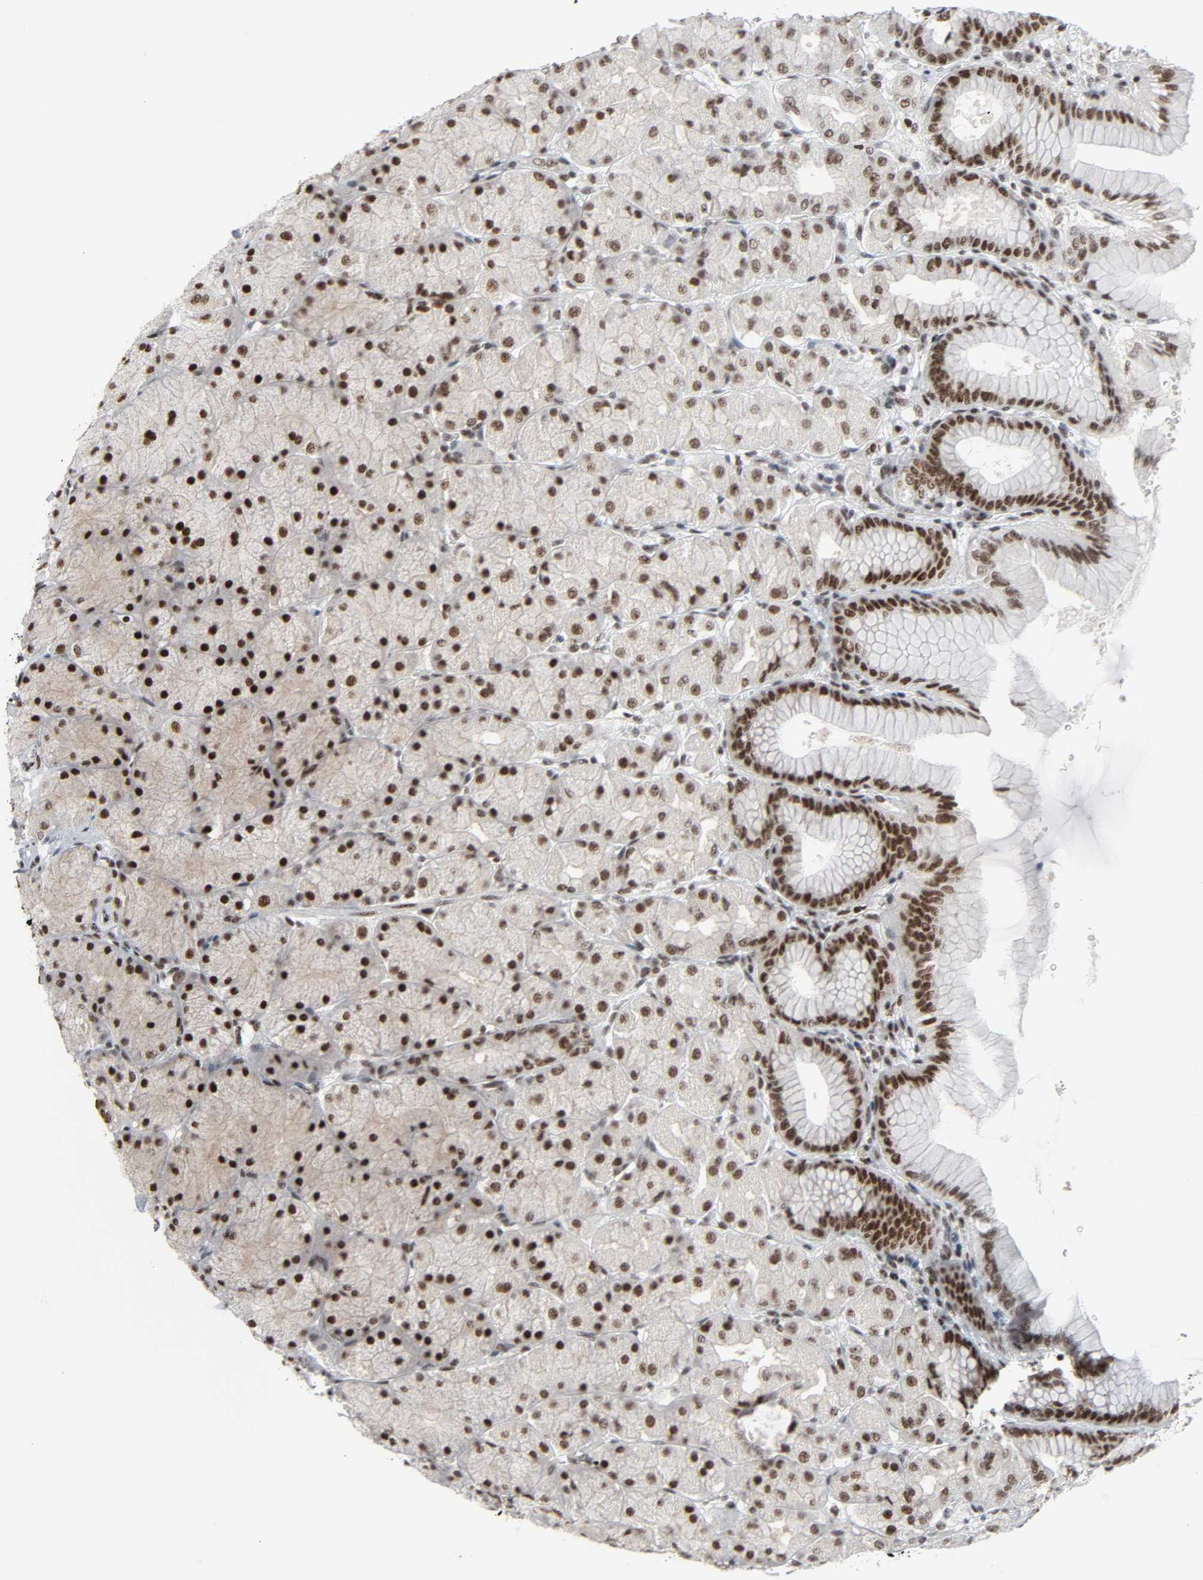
{"staining": {"intensity": "strong", "quantity": ">75%", "location": "nuclear"}, "tissue": "stomach", "cell_type": "Glandular cells", "image_type": "normal", "snomed": [{"axis": "morphology", "description": "Normal tissue, NOS"}, {"axis": "topography", "description": "Stomach, upper"}], "caption": "Immunohistochemistry (DAB) staining of normal human stomach shows strong nuclear protein staining in about >75% of glandular cells.", "gene": "CDK7", "patient": {"sex": "female", "age": 56}}